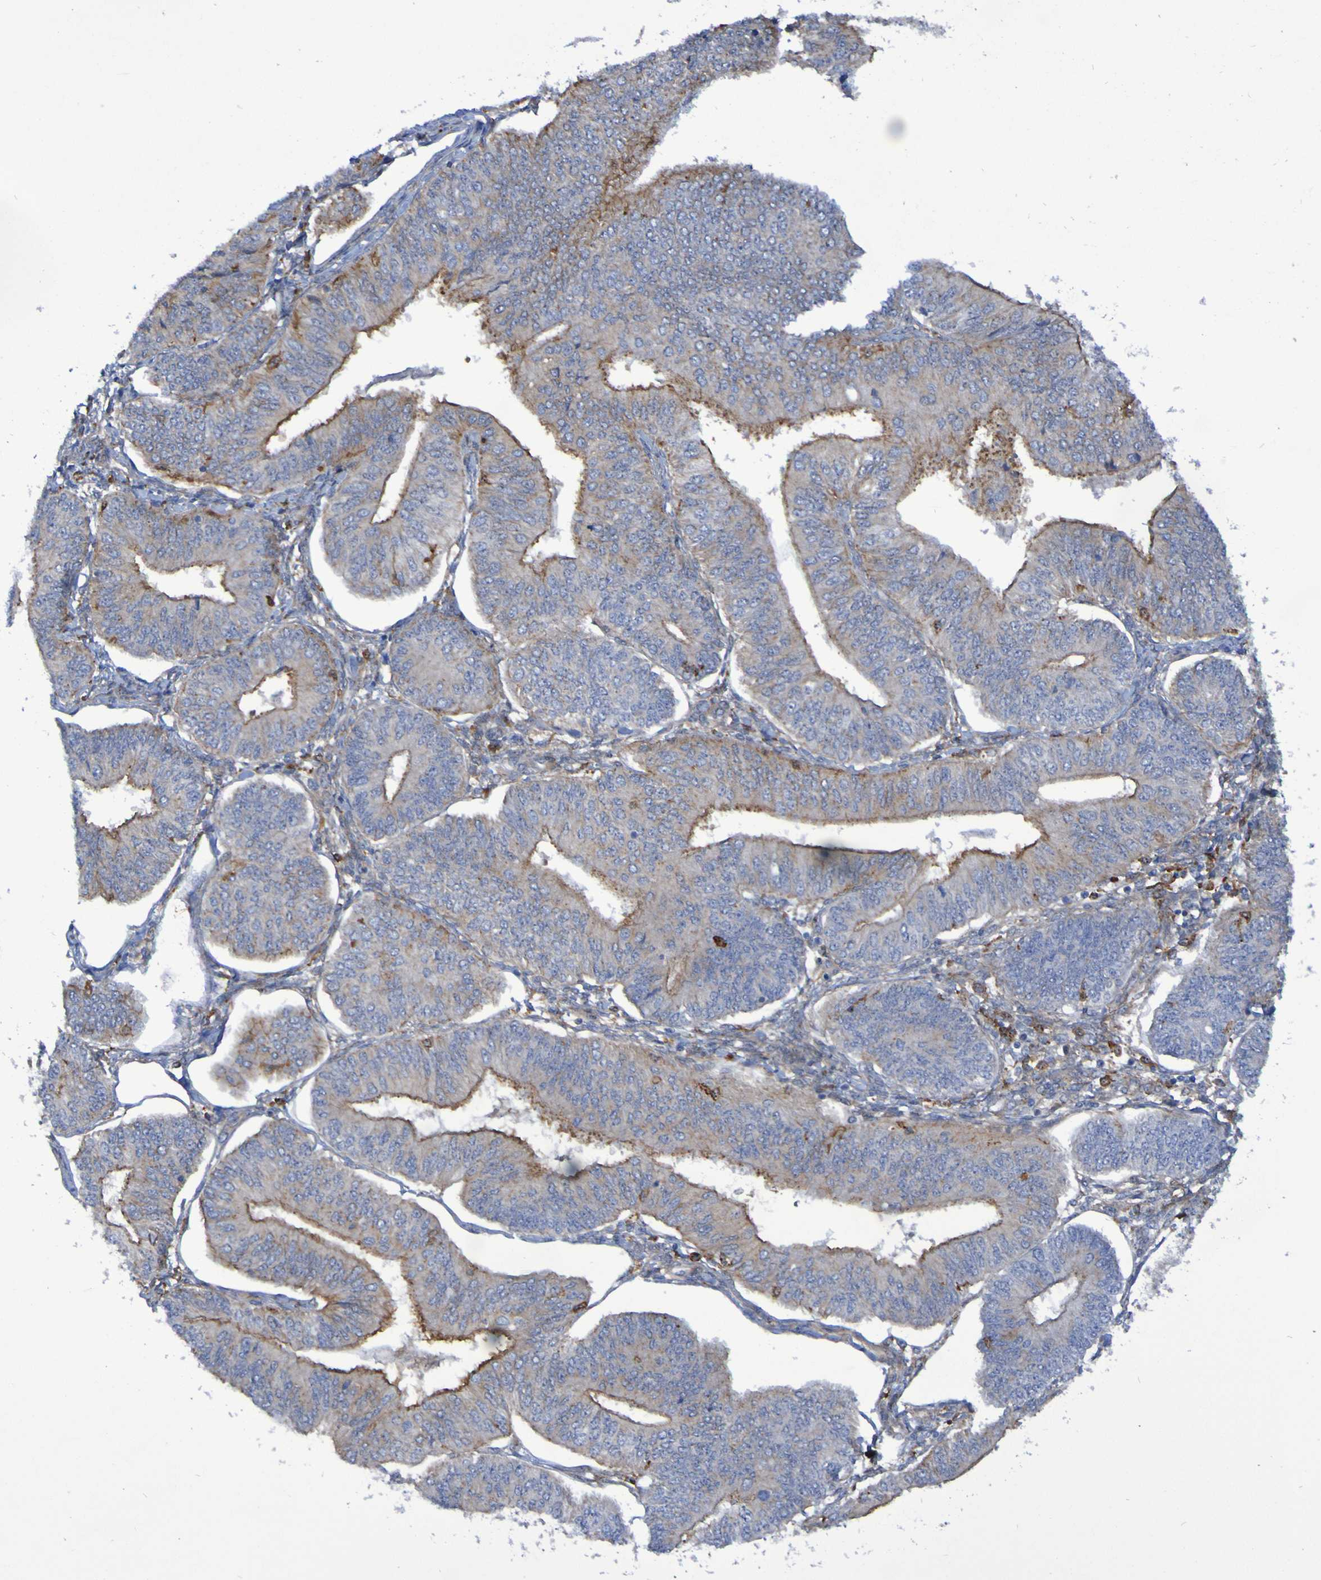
{"staining": {"intensity": "moderate", "quantity": ">75%", "location": "cytoplasmic/membranous"}, "tissue": "endometrial cancer", "cell_type": "Tumor cells", "image_type": "cancer", "snomed": [{"axis": "morphology", "description": "Adenocarcinoma, NOS"}, {"axis": "topography", "description": "Endometrium"}], "caption": "Adenocarcinoma (endometrial) was stained to show a protein in brown. There is medium levels of moderate cytoplasmic/membranous expression in approximately >75% of tumor cells. (DAB IHC, brown staining for protein, blue staining for nuclei).", "gene": "SCRG1", "patient": {"sex": "female", "age": 58}}